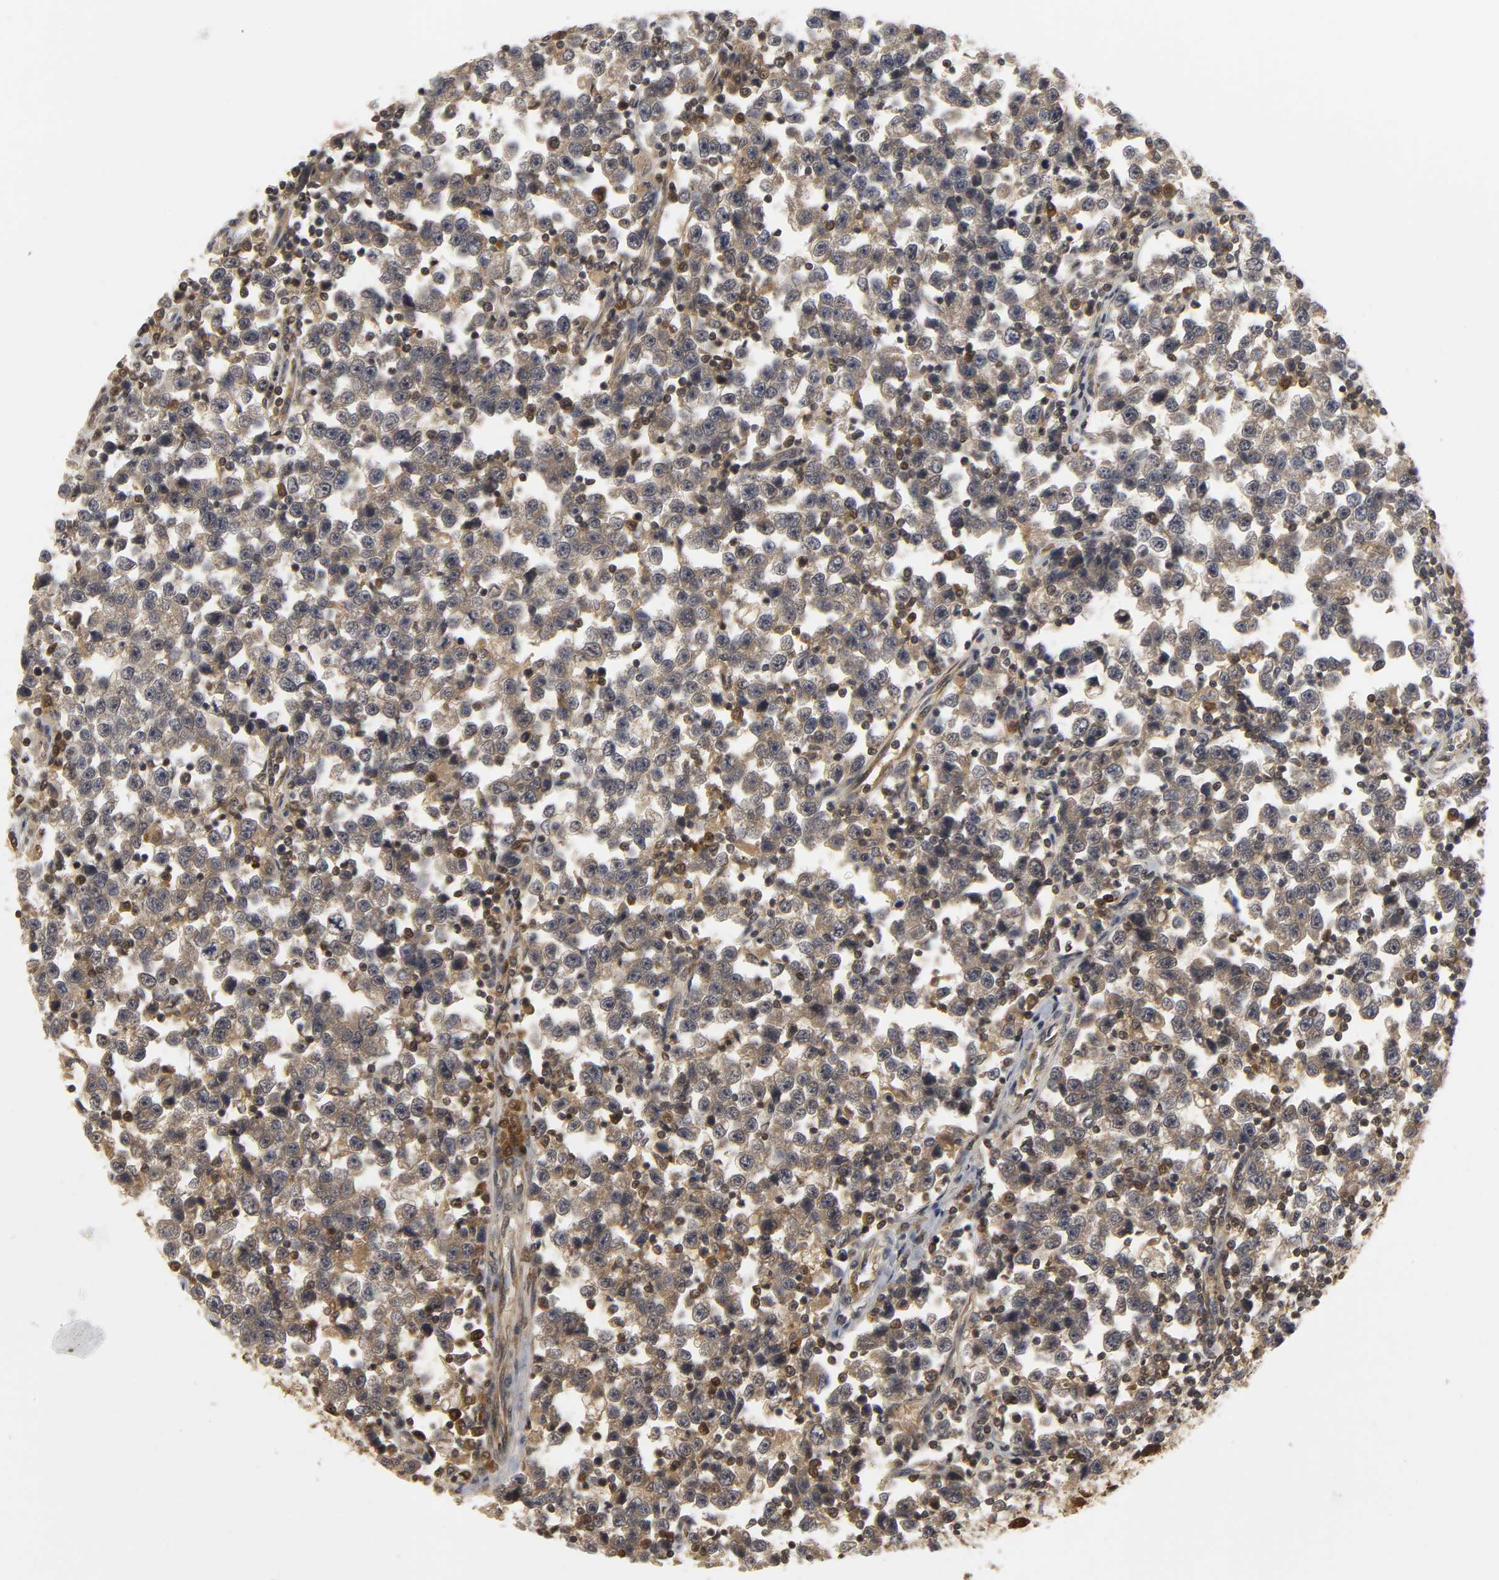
{"staining": {"intensity": "moderate", "quantity": ">75%", "location": "cytoplasmic/membranous"}, "tissue": "testis cancer", "cell_type": "Tumor cells", "image_type": "cancer", "snomed": [{"axis": "morphology", "description": "Seminoma, NOS"}, {"axis": "topography", "description": "Testis"}], "caption": "Approximately >75% of tumor cells in seminoma (testis) show moderate cytoplasmic/membranous protein staining as visualized by brown immunohistochemical staining.", "gene": "PARK7", "patient": {"sex": "male", "age": 43}}